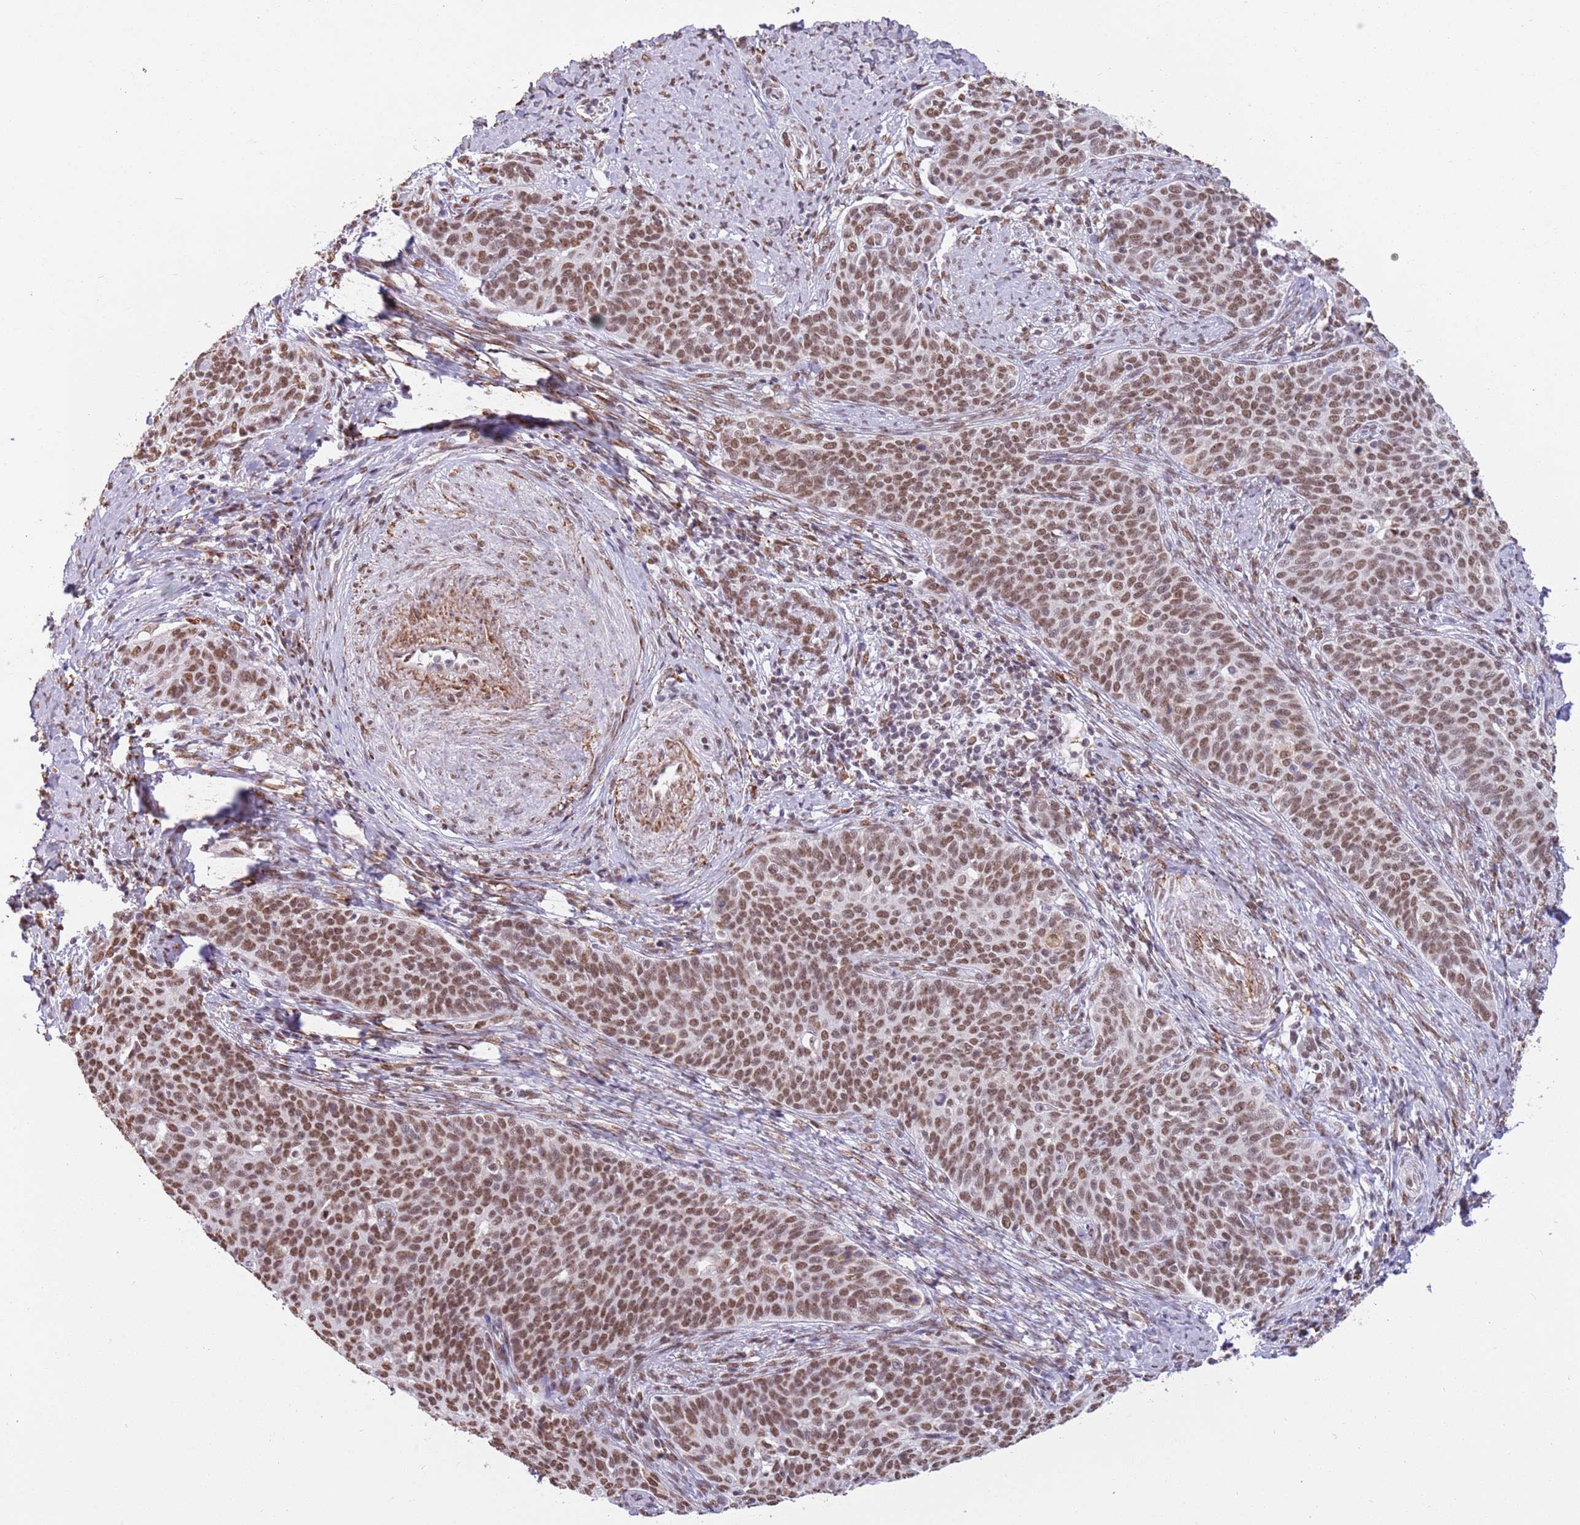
{"staining": {"intensity": "moderate", "quantity": ">75%", "location": "nuclear"}, "tissue": "cervical cancer", "cell_type": "Tumor cells", "image_type": "cancer", "snomed": [{"axis": "morphology", "description": "Squamous cell carcinoma, NOS"}, {"axis": "topography", "description": "Cervix"}], "caption": "Protein staining of cervical squamous cell carcinoma tissue shows moderate nuclear positivity in approximately >75% of tumor cells.", "gene": "TRIM32", "patient": {"sex": "female", "age": 39}}